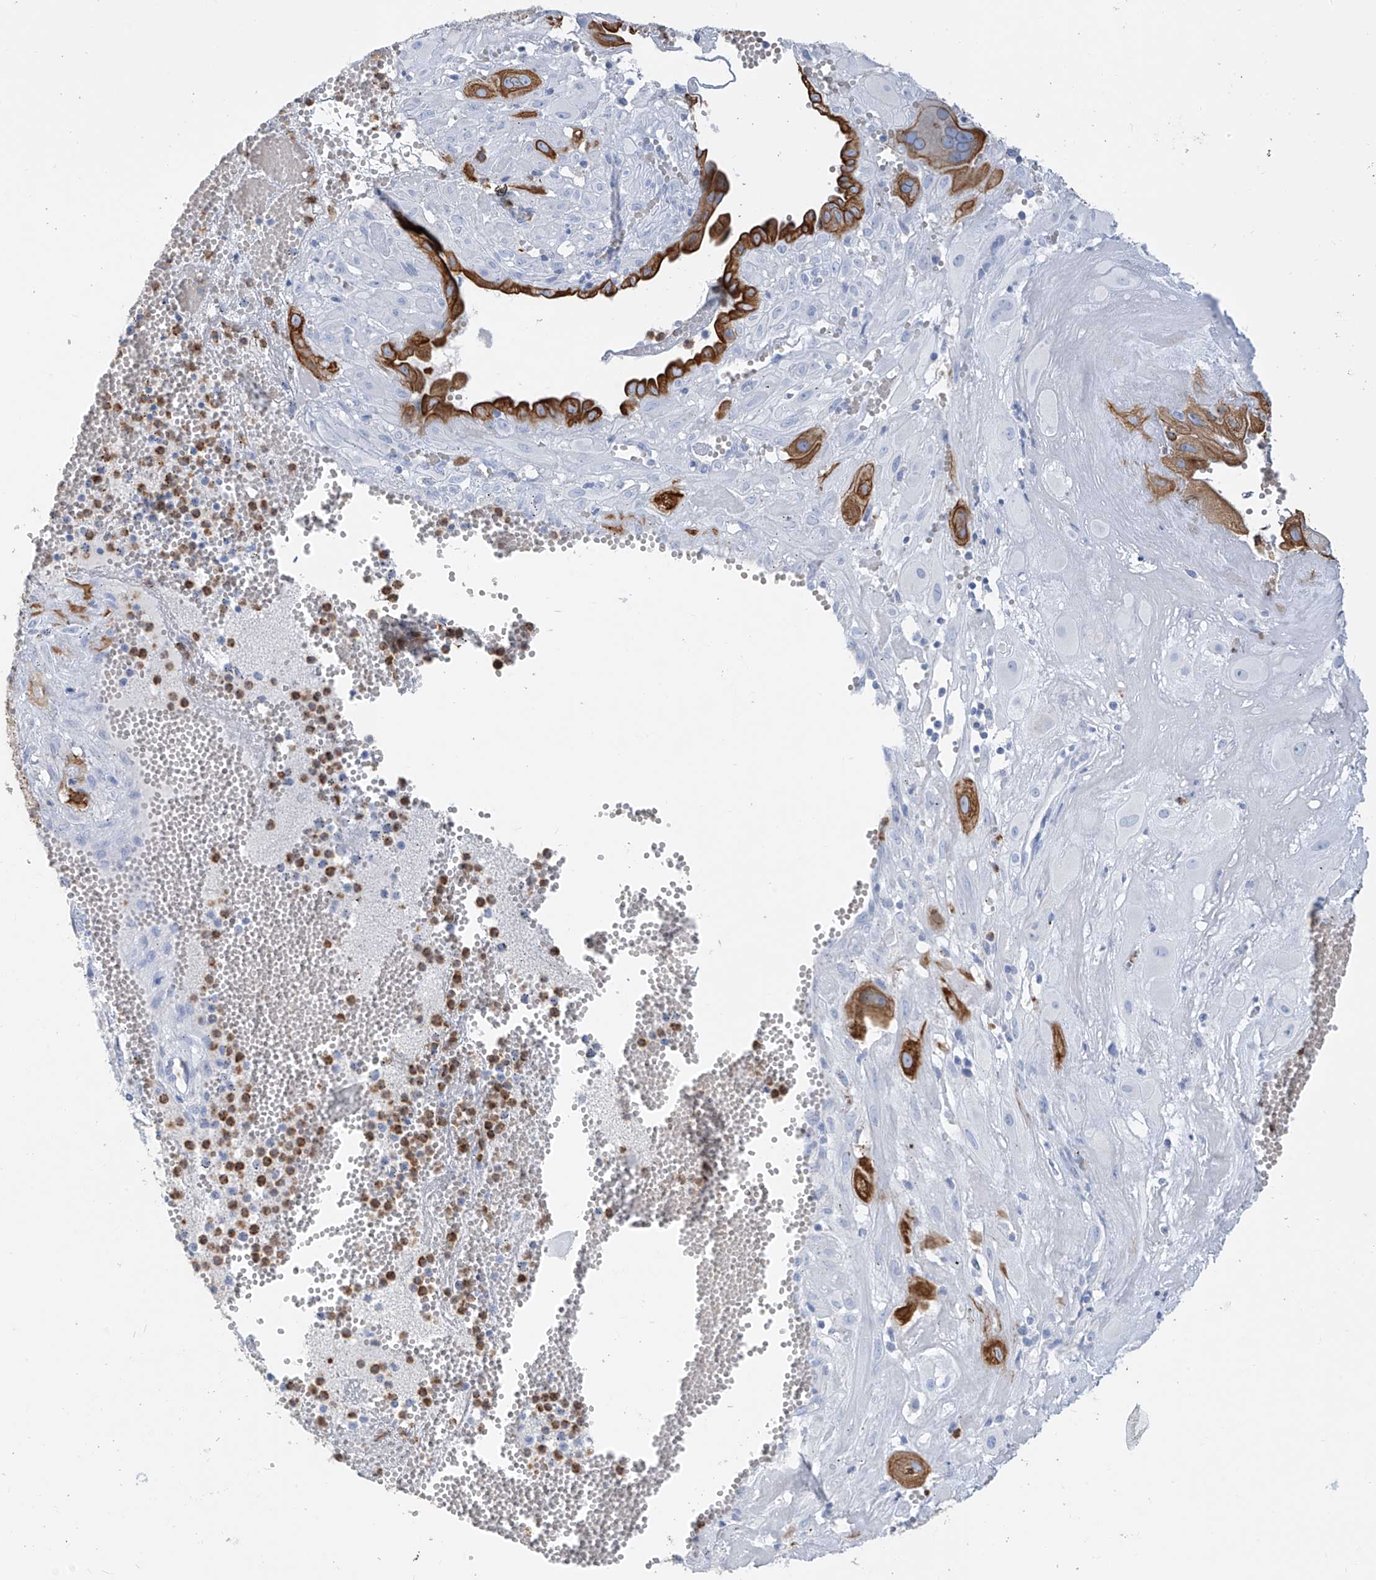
{"staining": {"intensity": "strong", "quantity": ">75%", "location": "cytoplasmic/membranous"}, "tissue": "cervical cancer", "cell_type": "Tumor cells", "image_type": "cancer", "snomed": [{"axis": "morphology", "description": "Squamous cell carcinoma, NOS"}, {"axis": "topography", "description": "Cervix"}], "caption": "DAB (3,3'-diaminobenzidine) immunohistochemical staining of human cervical squamous cell carcinoma shows strong cytoplasmic/membranous protein positivity in approximately >75% of tumor cells.", "gene": "PAFAH1B3", "patient": {"sex": "female", "age": 34}}